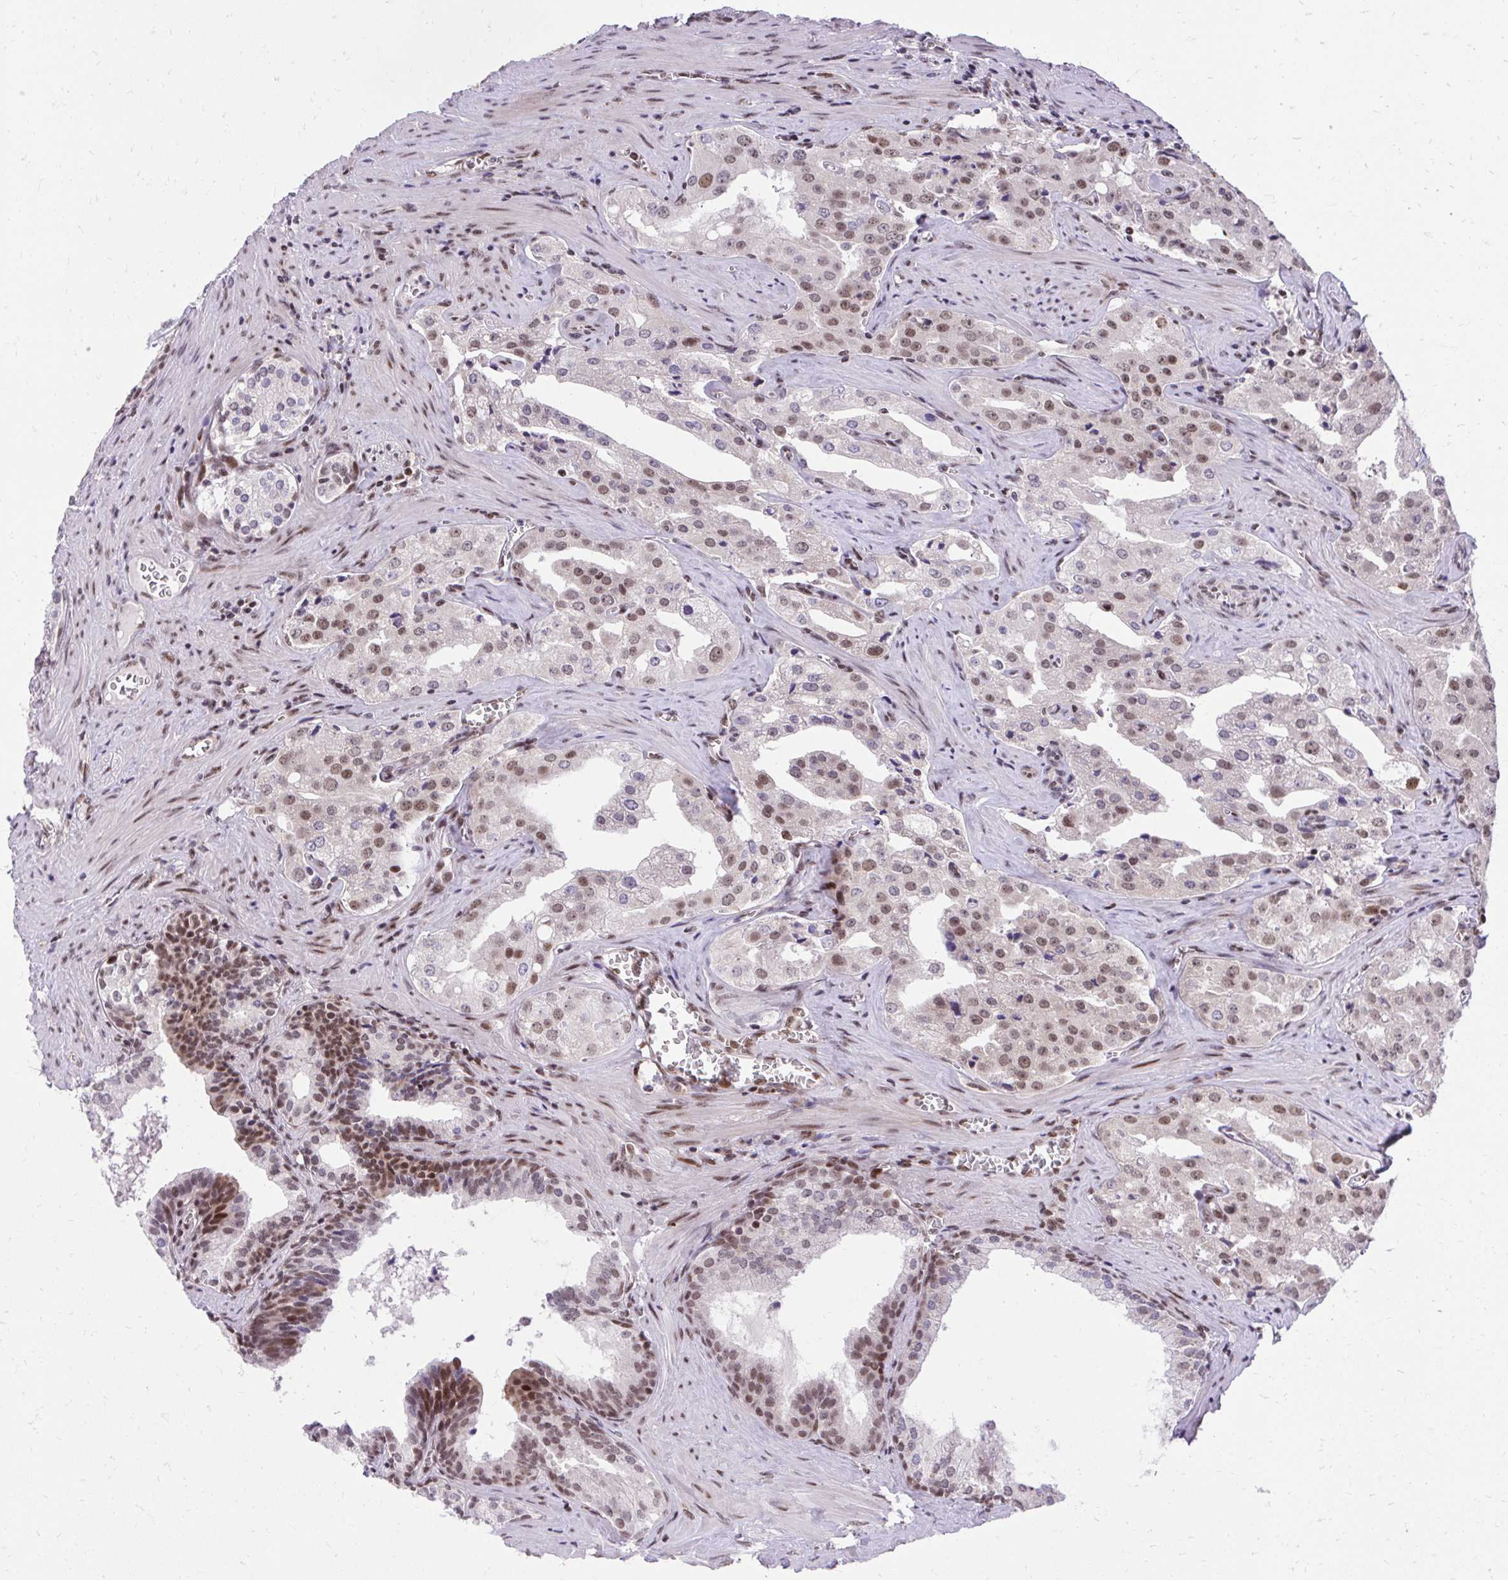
{"staining": {"intensity": "moderate", "quantity": "25%-75%", "location": "nuclear"}, "tissue": "prostate cancer", "cell_type": "Tumor cells", "image_type": "cancer", "snomed": [{"axis": "morphology", "description": "Adenocarcinoma, High grade"}, {"axis": "topography", "description": "Prostate"}], "caption": "Prostate cancer (high-grade adenocarcinoma) tissue reveals moderate nuclear staining in about 25%-75% of tumor cells, visualized by immunohistochemistry.", "gene": "HOXA4", "patient": {"sex": "male", "age": 68}}